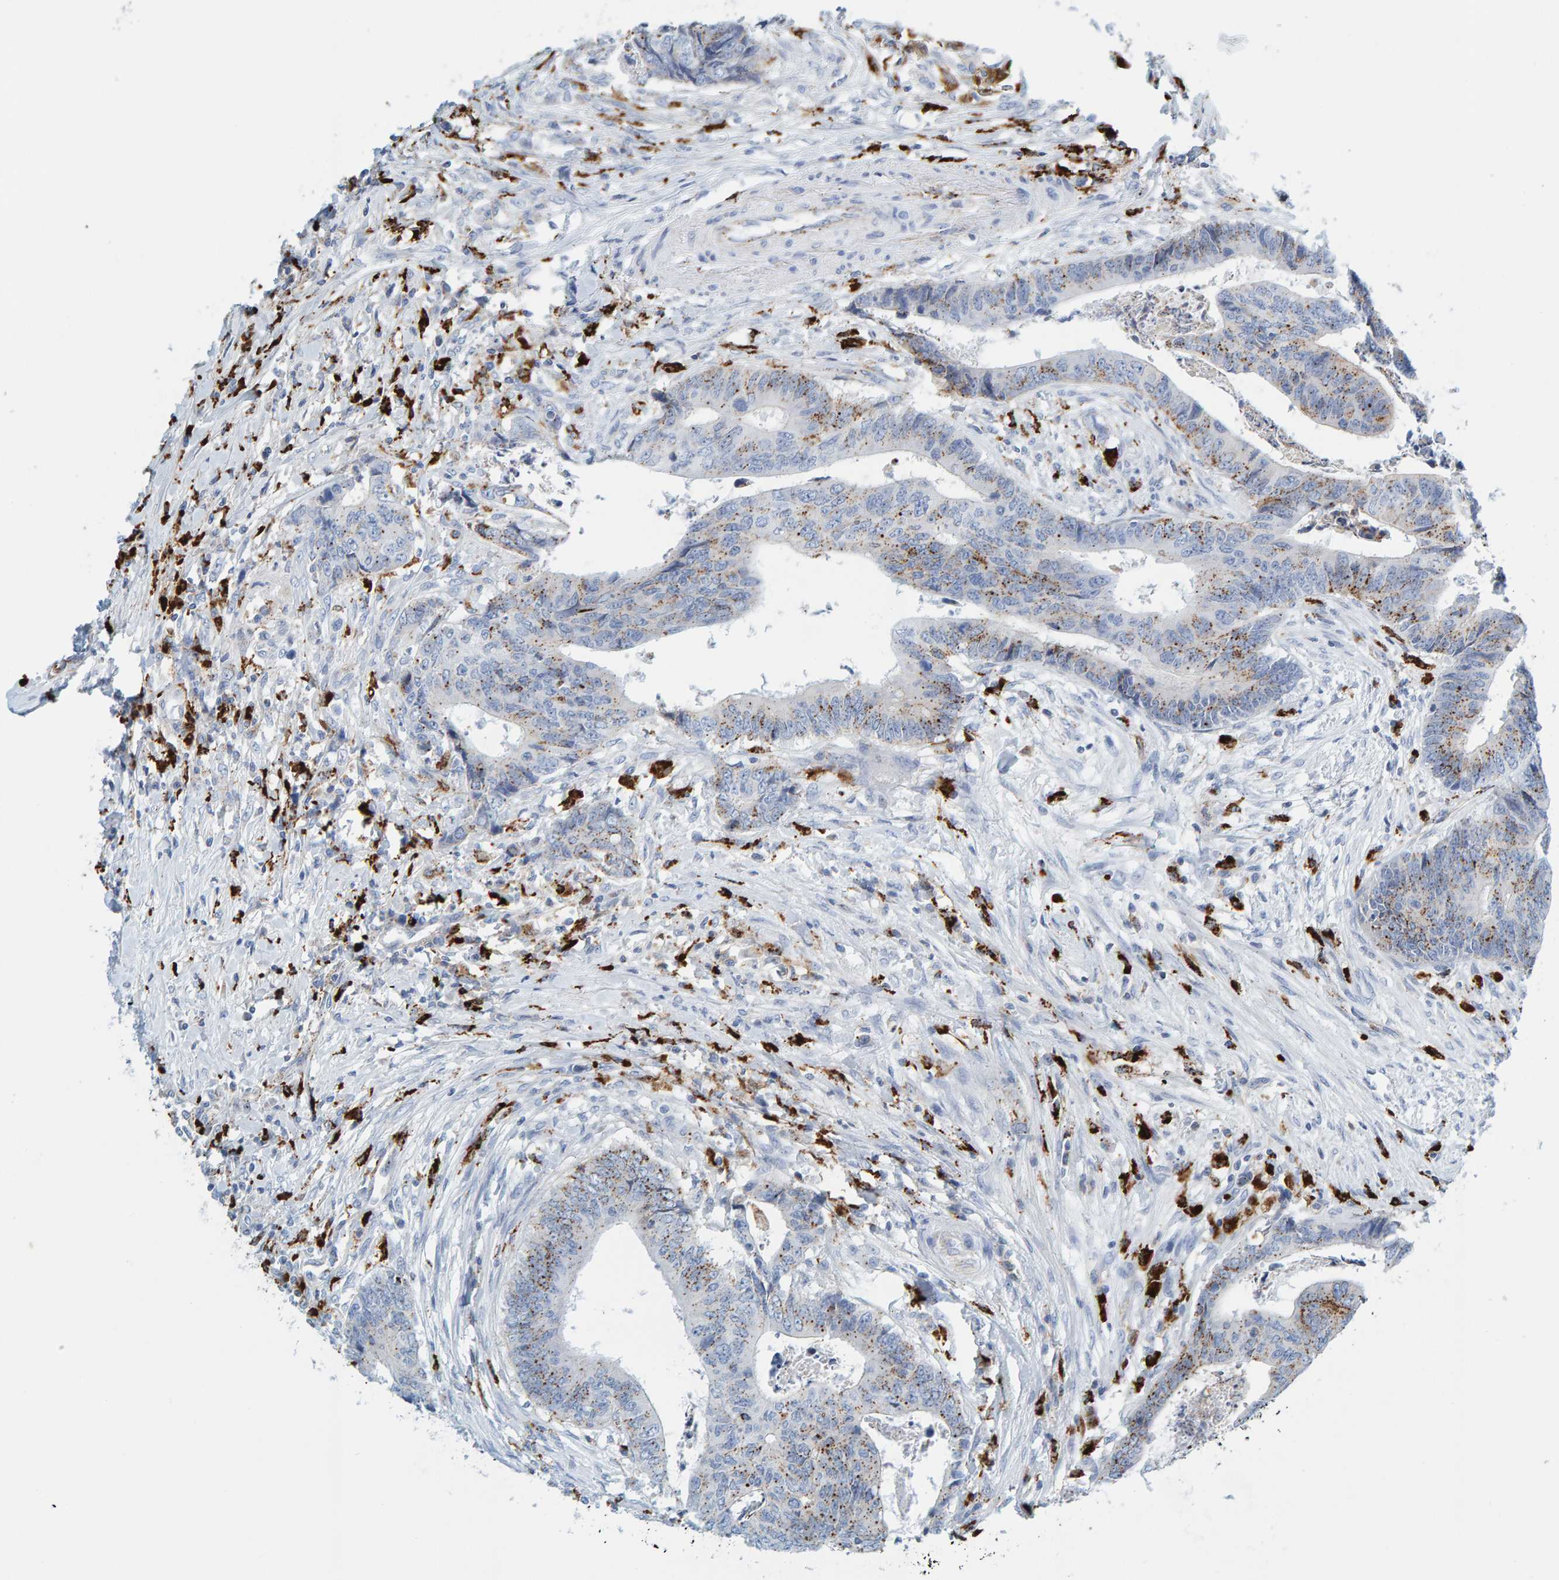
{"staining": {"intensity": "moderate", "quantity": "25%-75%", "location": "cytoplasmic/membranous"}, "tissue": "colorectal cancer", "cell_type": "Tumor cells", "image_type": "cancer", "snomed": [{"axis": "morphology", "description": "Adenocarcinoma, NOS"}, {"axis": "topography", "description": "Rectum"}], "caption": "A high-resolution micrograph shows IHC staining of colorectal cancer (adenocarcinoma), which shows moderate cytoplasmic/membranous staining in about 25%-75% of tumor cells. The protein of interest is stained brown, and the nuclei are stained in blue (DAB (3,3'-diaminobenzidine) IHC with brightfield microscopy, high magnification).", "gene": "BIN3", "patient": {"sex": "male", "age": 84}}